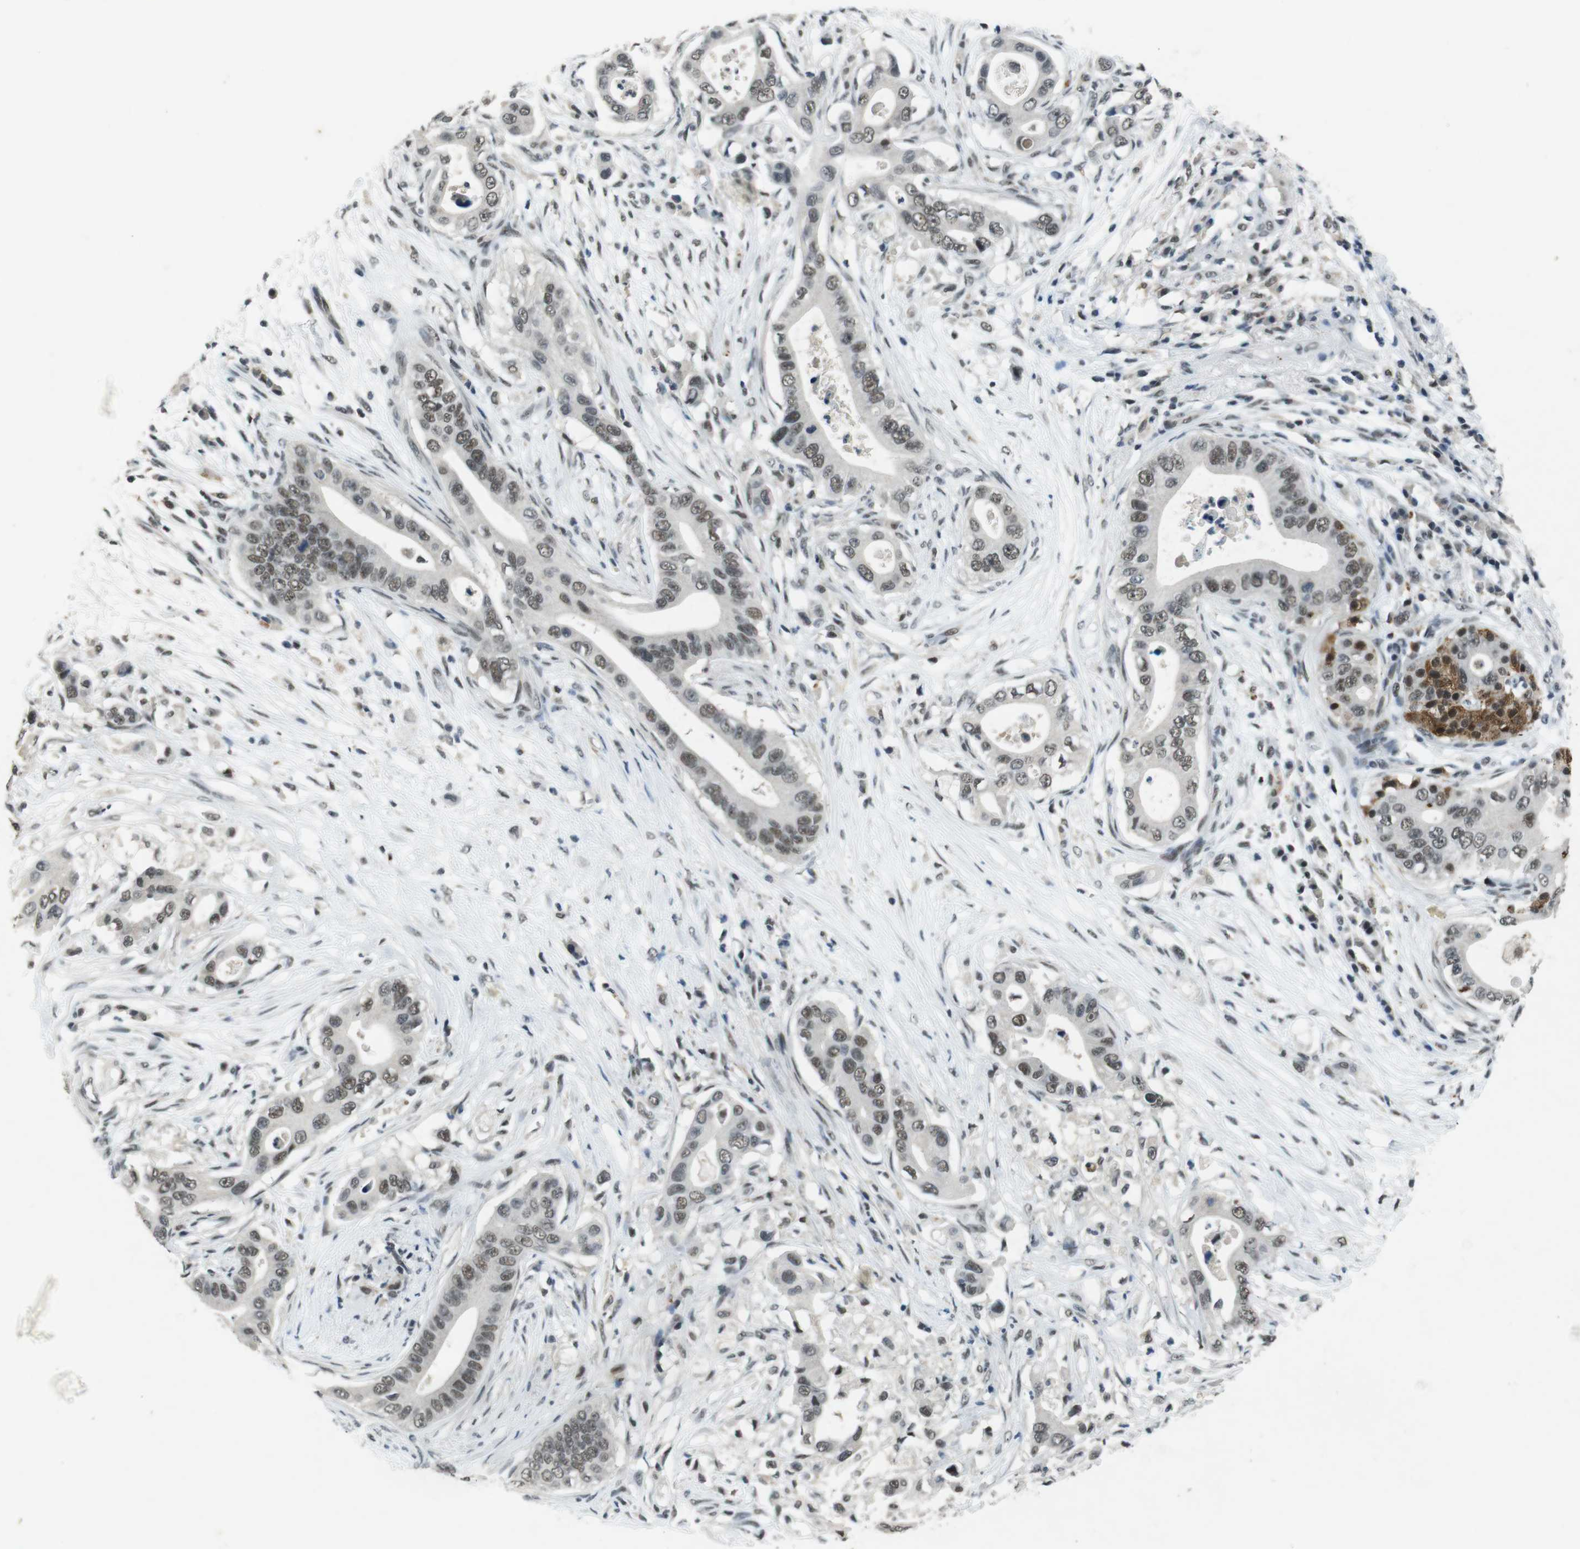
{"staining": {"intensity": "weak", "quantity": ">75%", "location": "nuclear"}, "tissue": "pancreatic cancer", "cell_type": "Tumor cells", "image_type": "cancer", "snomed": [{"axis": "morphology", "description": "Adenocarcinoma, NOS"}, {"axis": "topography", "description": "Pancreas"}], "caption": "Immunohistochemical staining of pancreatic cancer (adenocarcinoma) exhibits low levels of weak nuclear staining in about >75% of tumor cells.", "gene": "USP7", "patient": {"sex": "male", "age": 77}}